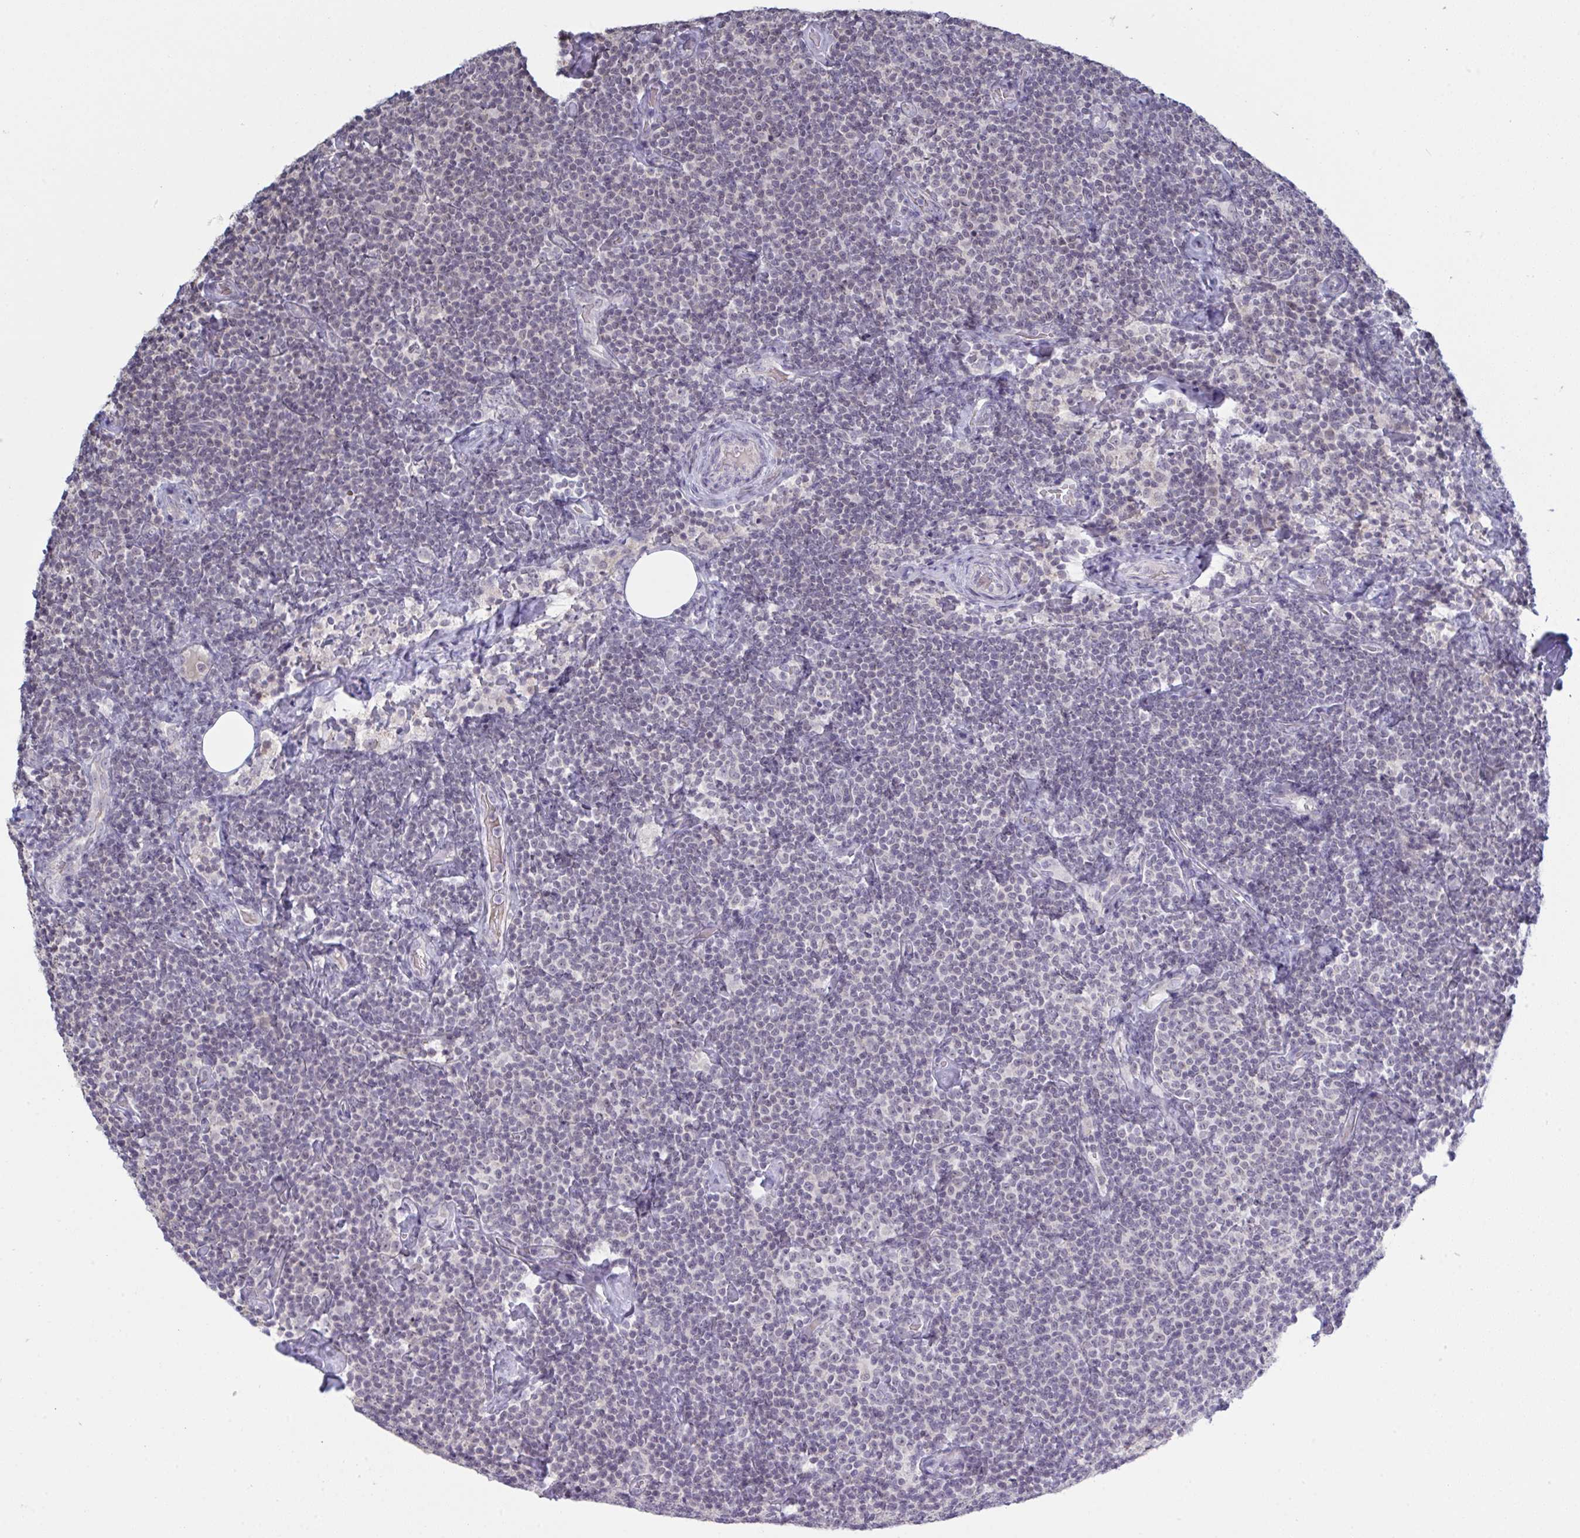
{"staining": {"intensity": "negative", "quantity": "none", "location": "none"}, "tissue": "lymphoma", "cell_type": "Tumor cells", "image_type": "cancer", "snomed": [{"axis": "morphology", "description": "Malignant lymphoma, non-Hodgkin's type, Low grade"}, {"axis": "topography", "description": "Lymph node"}], "caption": "The image exhibits no staining of tumor cells in malignant lymphoma, non-Hodgkin's type (low-grade). (Immunohistochemistry, brightfield microscopy, high magnification).", "gene": "ZNF784", "patient": {"sex": "male", "age": 81}}